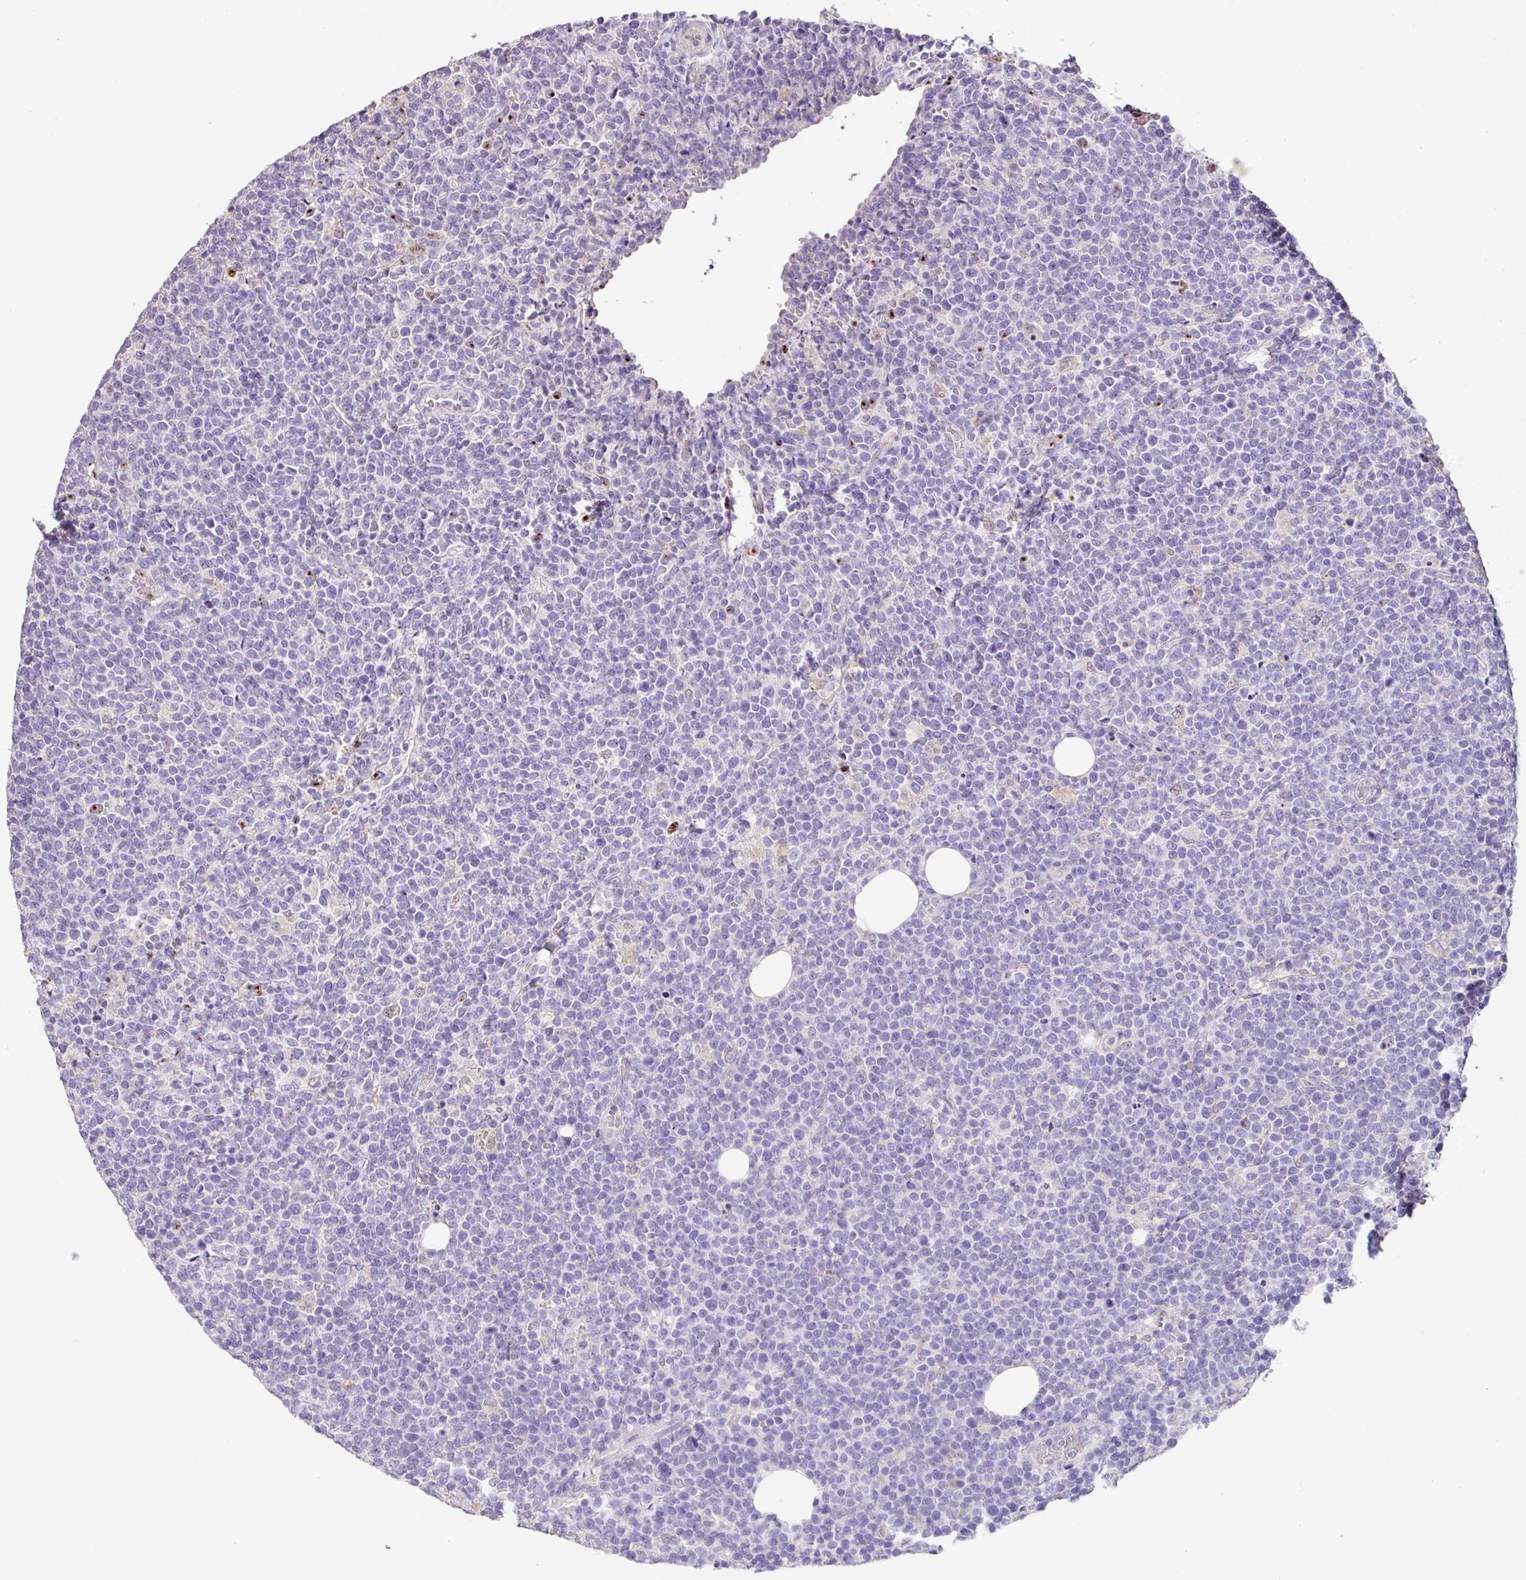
{"staining": {"intensity": "negative", "quantity": "none", "location": "none"}, "tissue": "lymphoma", "cell_type": "Tumor cells", "image_type": "cancer", "snomed": [{"axis": "morphology", "description": "Malignant lymphoma, non-Hodgkin's type, High grade"}, {"axis": "topography", "description": "Lymph node"}], "caption": "Tumor cells show no significant protein expression in lymphoma.", "gene": "ZG16", "patient": {"sex": "male", "age": 61}}